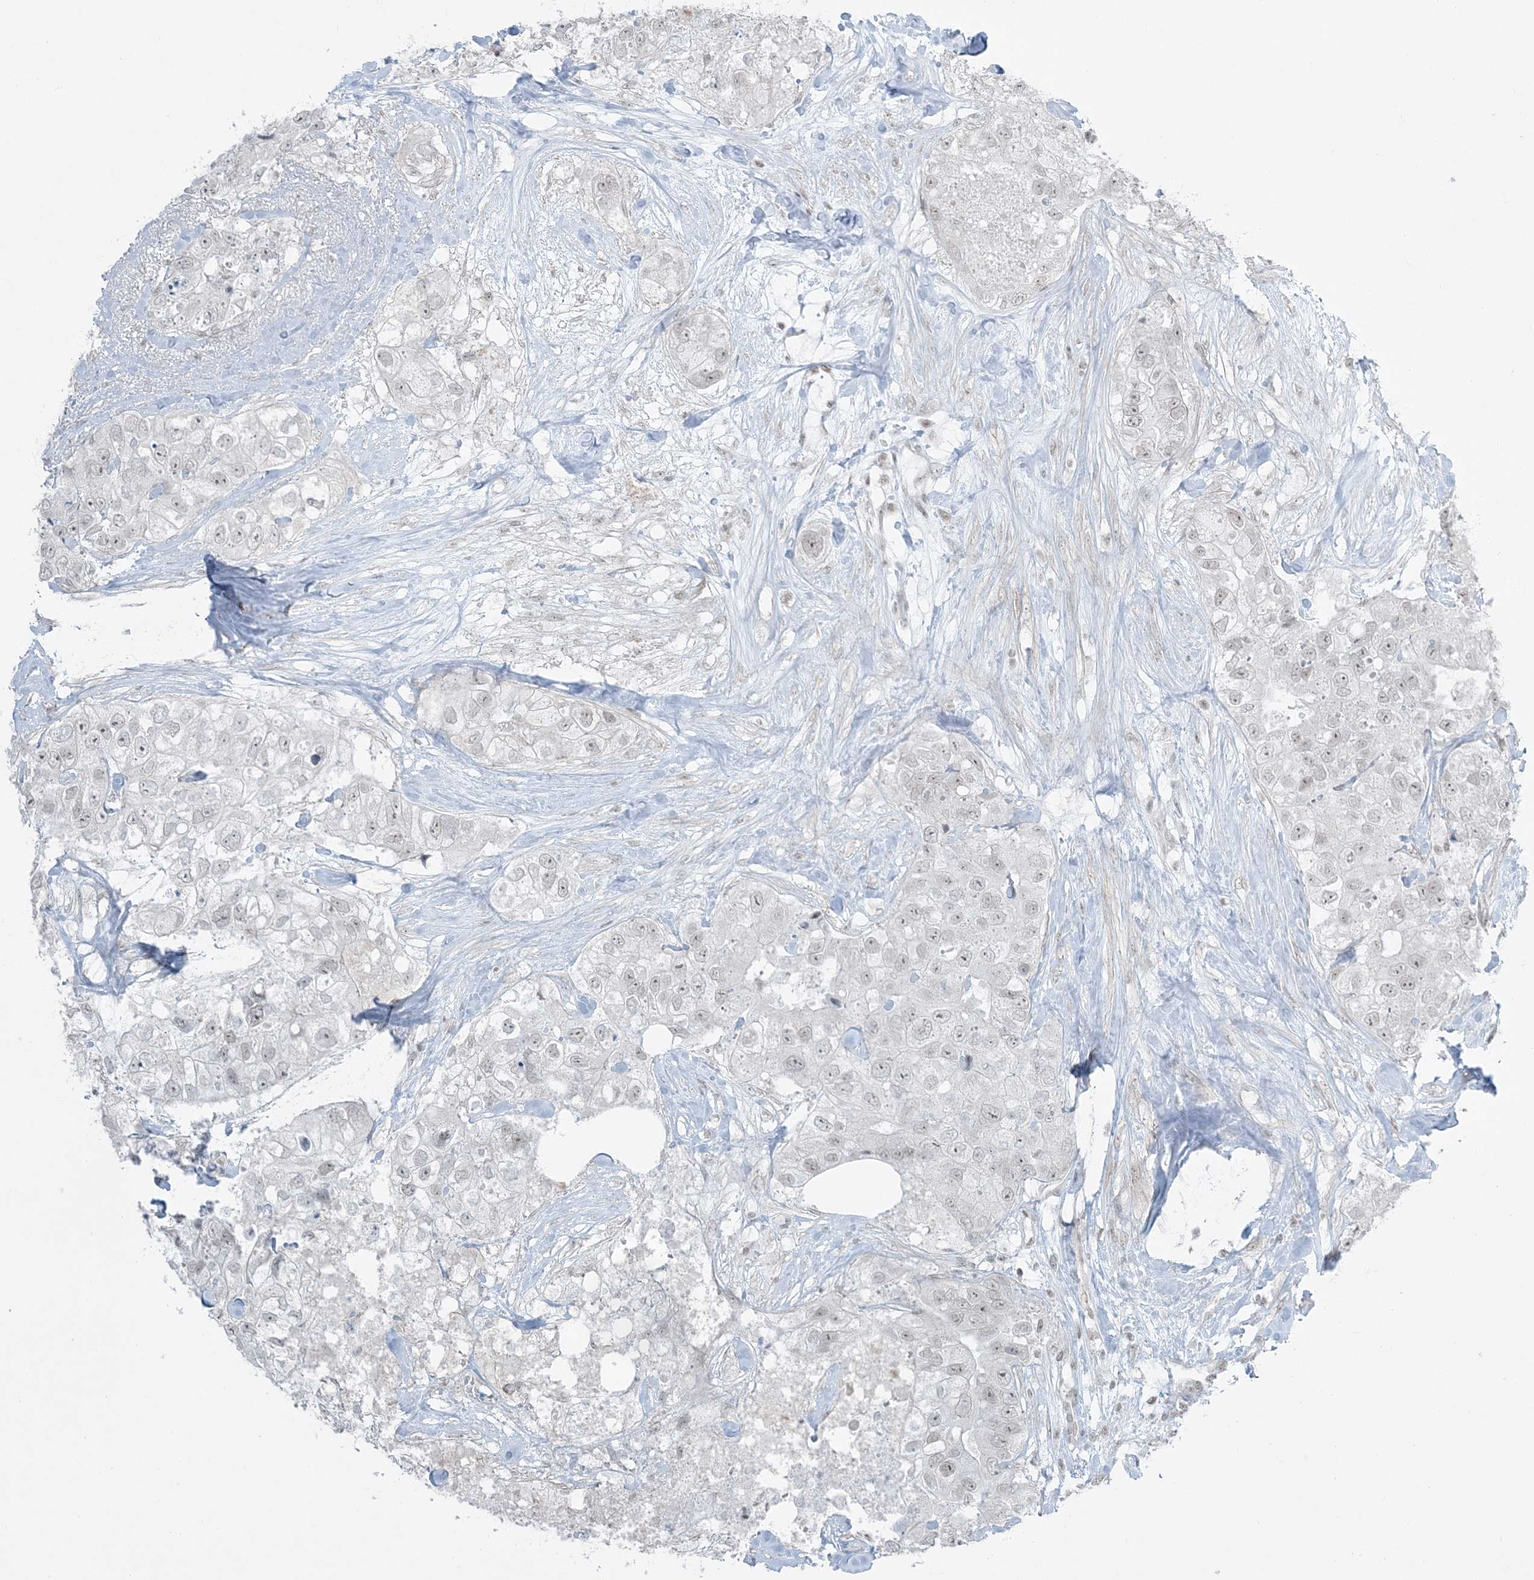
{"staining": {"intensity": "weak", "quantity": "<25%", "location": "nuclear"}, "tissue": "breast cancer", "cell_type": "Tumor cells", "image_type": "cancer", "snomed": [{"axis": "morphology", "description": "Duct carcinoma"}, {"axis": "topography", "description": "Breast"}], "caption": "DAB immunohistochemical staining of breast cancer (intraductal carcinoma) shows no significant expression in tumor cells. (DAB immunohistochemistry visualized using brightfield microscopy, high magnification).", "gene": "ZNF787", "patient": {"sex": "female", "age": 62}}